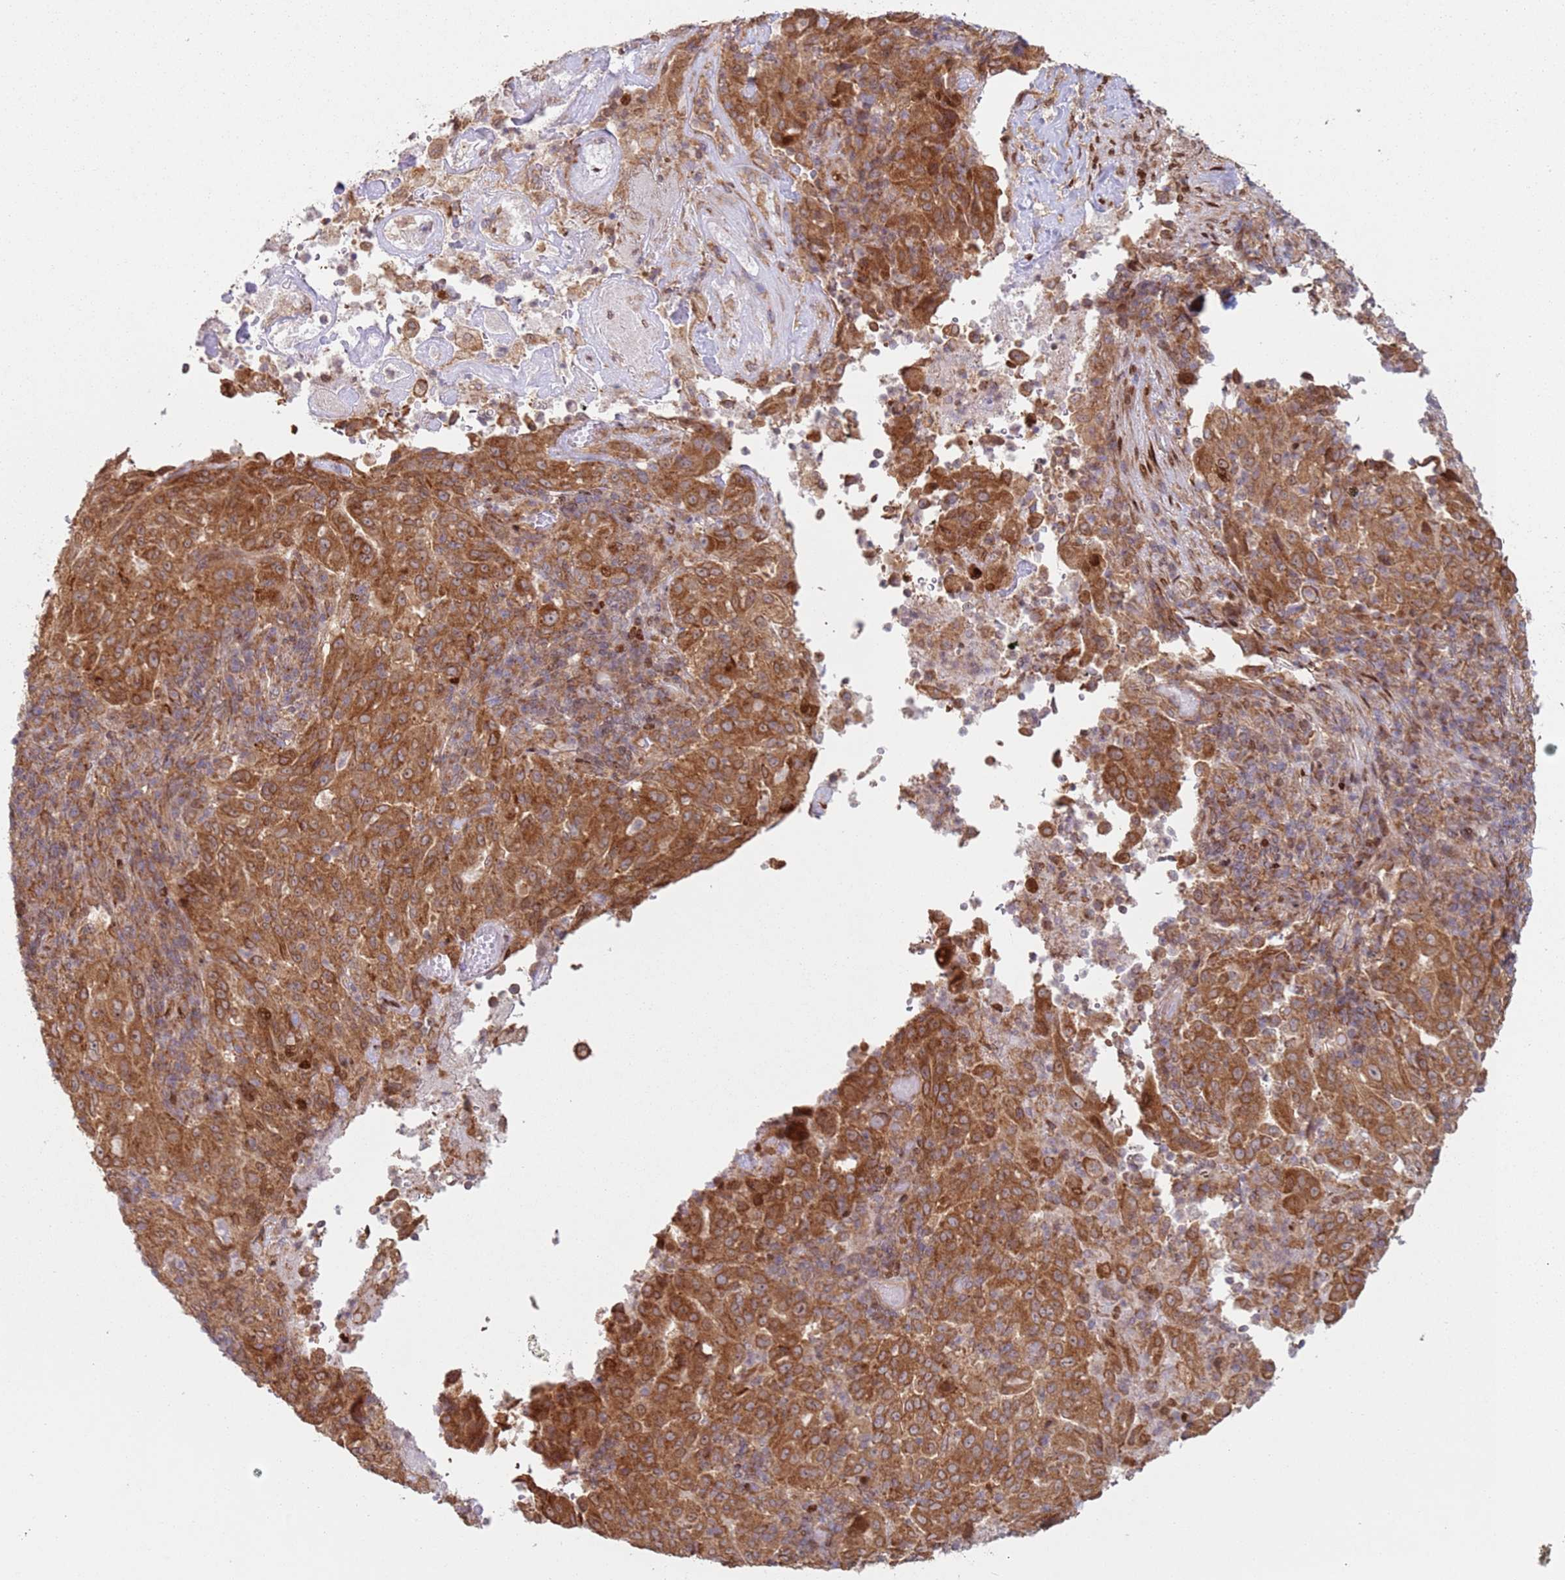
{"staining": {"intensity": "strong", "quantity": ">75%", "location": "cytoplasmic/membranous"}, "tissue": "pancreatic cancer", "cell_type": "Tumor cells", "image_type": "cancer", "snomed": [{"axis": "morphology", "description": "Adenocarcinoma, NOS"}, {"axis": "topography", "description": "Pancreas"}], "caption": "An IHC photomicrograph of tumor tissue is shown. Protein staining in brown shows strong cytoplasmic/membranous positivity in pancreatic cancer within tumor cells.", "gene": "HNRNPLL", "patient": {"sex": "male", "age": 63}}